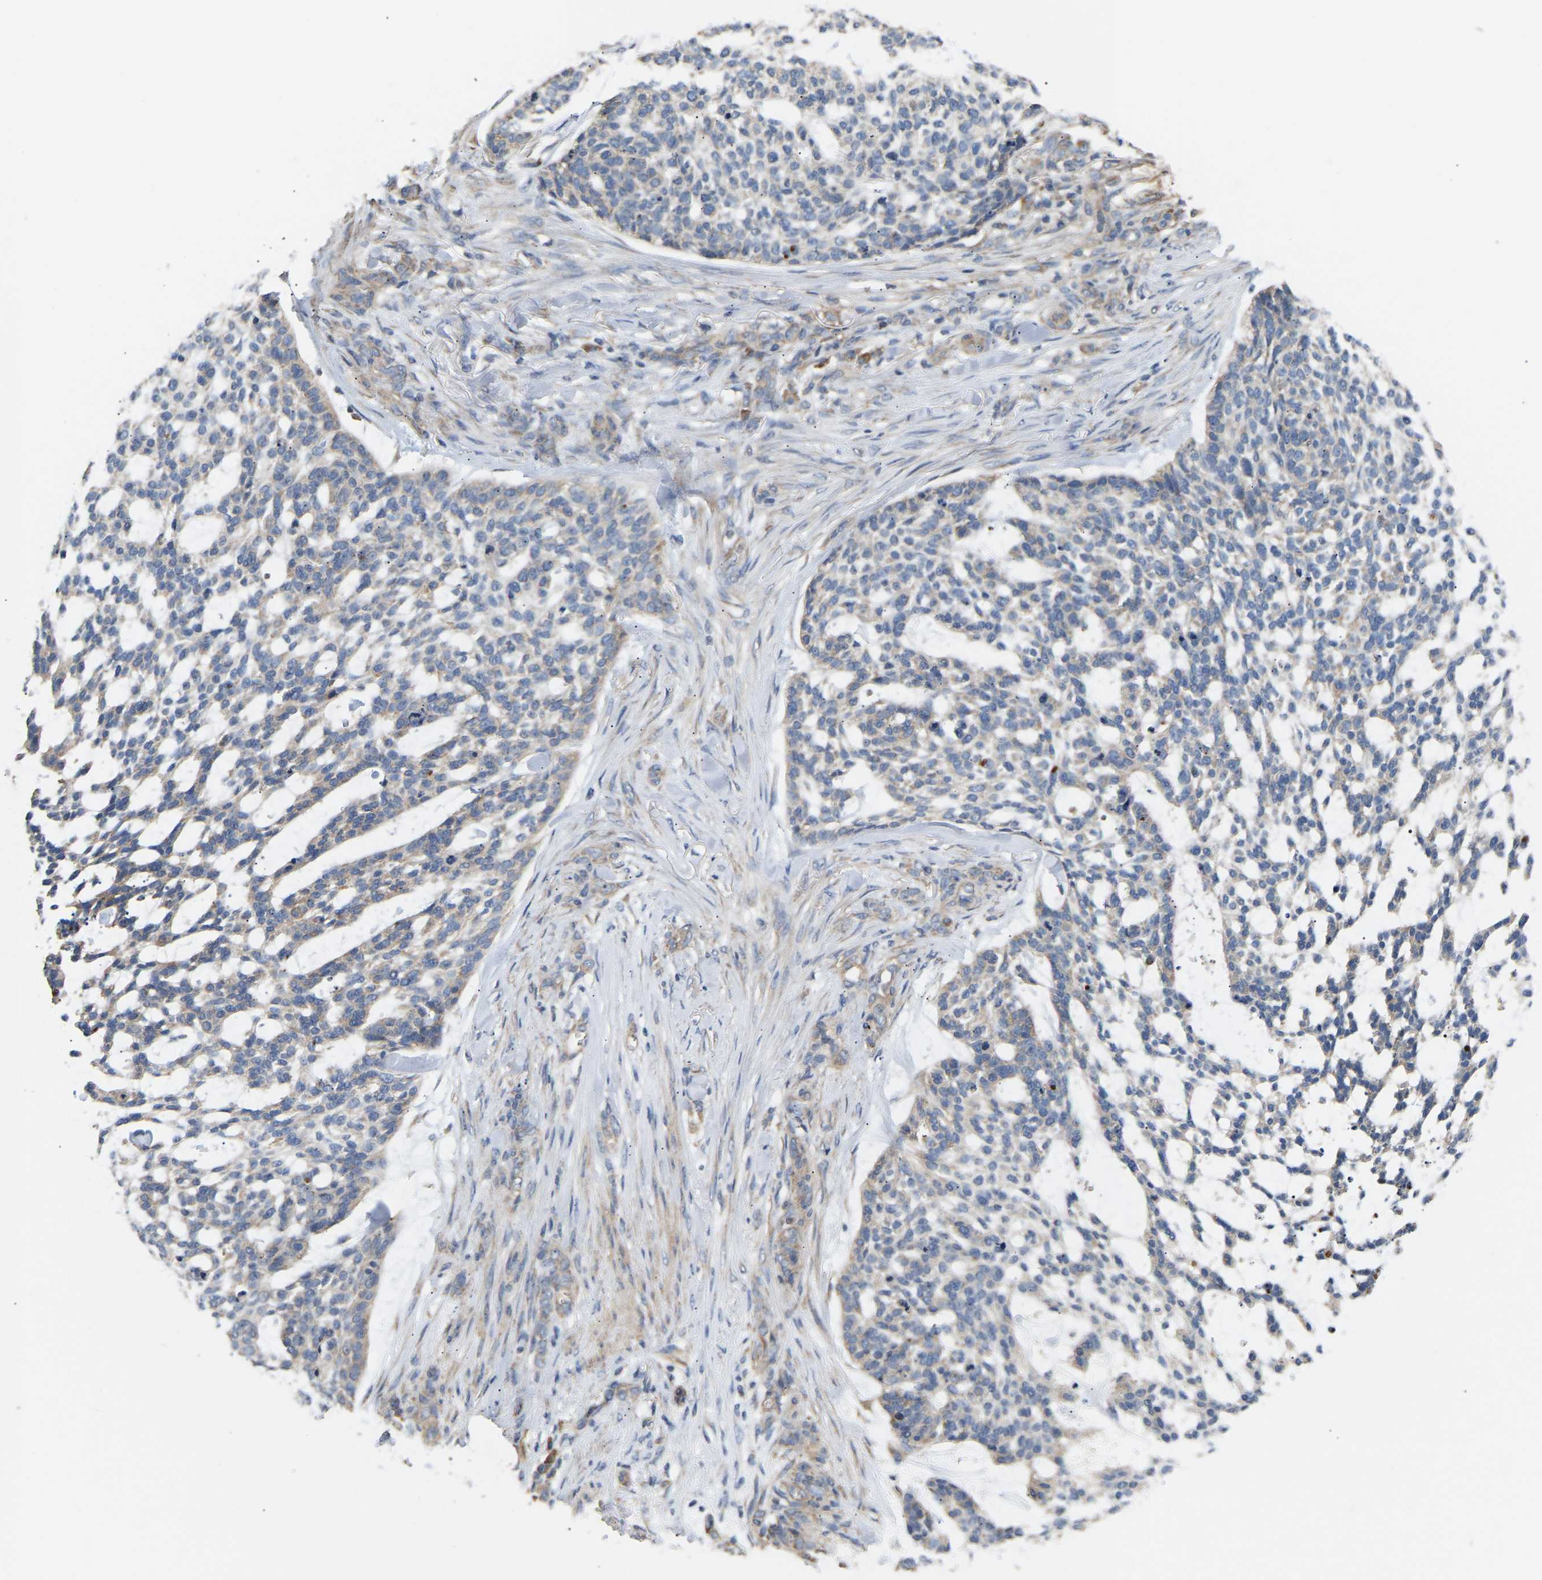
{"staining": {"intensity": "weak", "quantity": "<25%", "location": "cytoplasmic/membranous"}, "tissue": "skin cancer", "cell_type": "Tumor cells", "image_type": "cancer", "snomed": [{"axis": "morphology", "description": "Basal cell carcinoma"}, {"axis": "topography", "description": "Skin"}], "caption": "DAB (3,3'-diaminobenzidine) immunohistochemical staining of human skin cancer (basal cell carcinoma) demonstrates no significant expression in tumor cells. The staining was performed using DAB (3,3'-diaminobenzidine) to visualize the protein expression in brown, while the nuclei were stained in blue with hematoxylin (Magnification: 20x).", "gene": "AIMP2", "patient": {"sex": "female", "age": 64}}